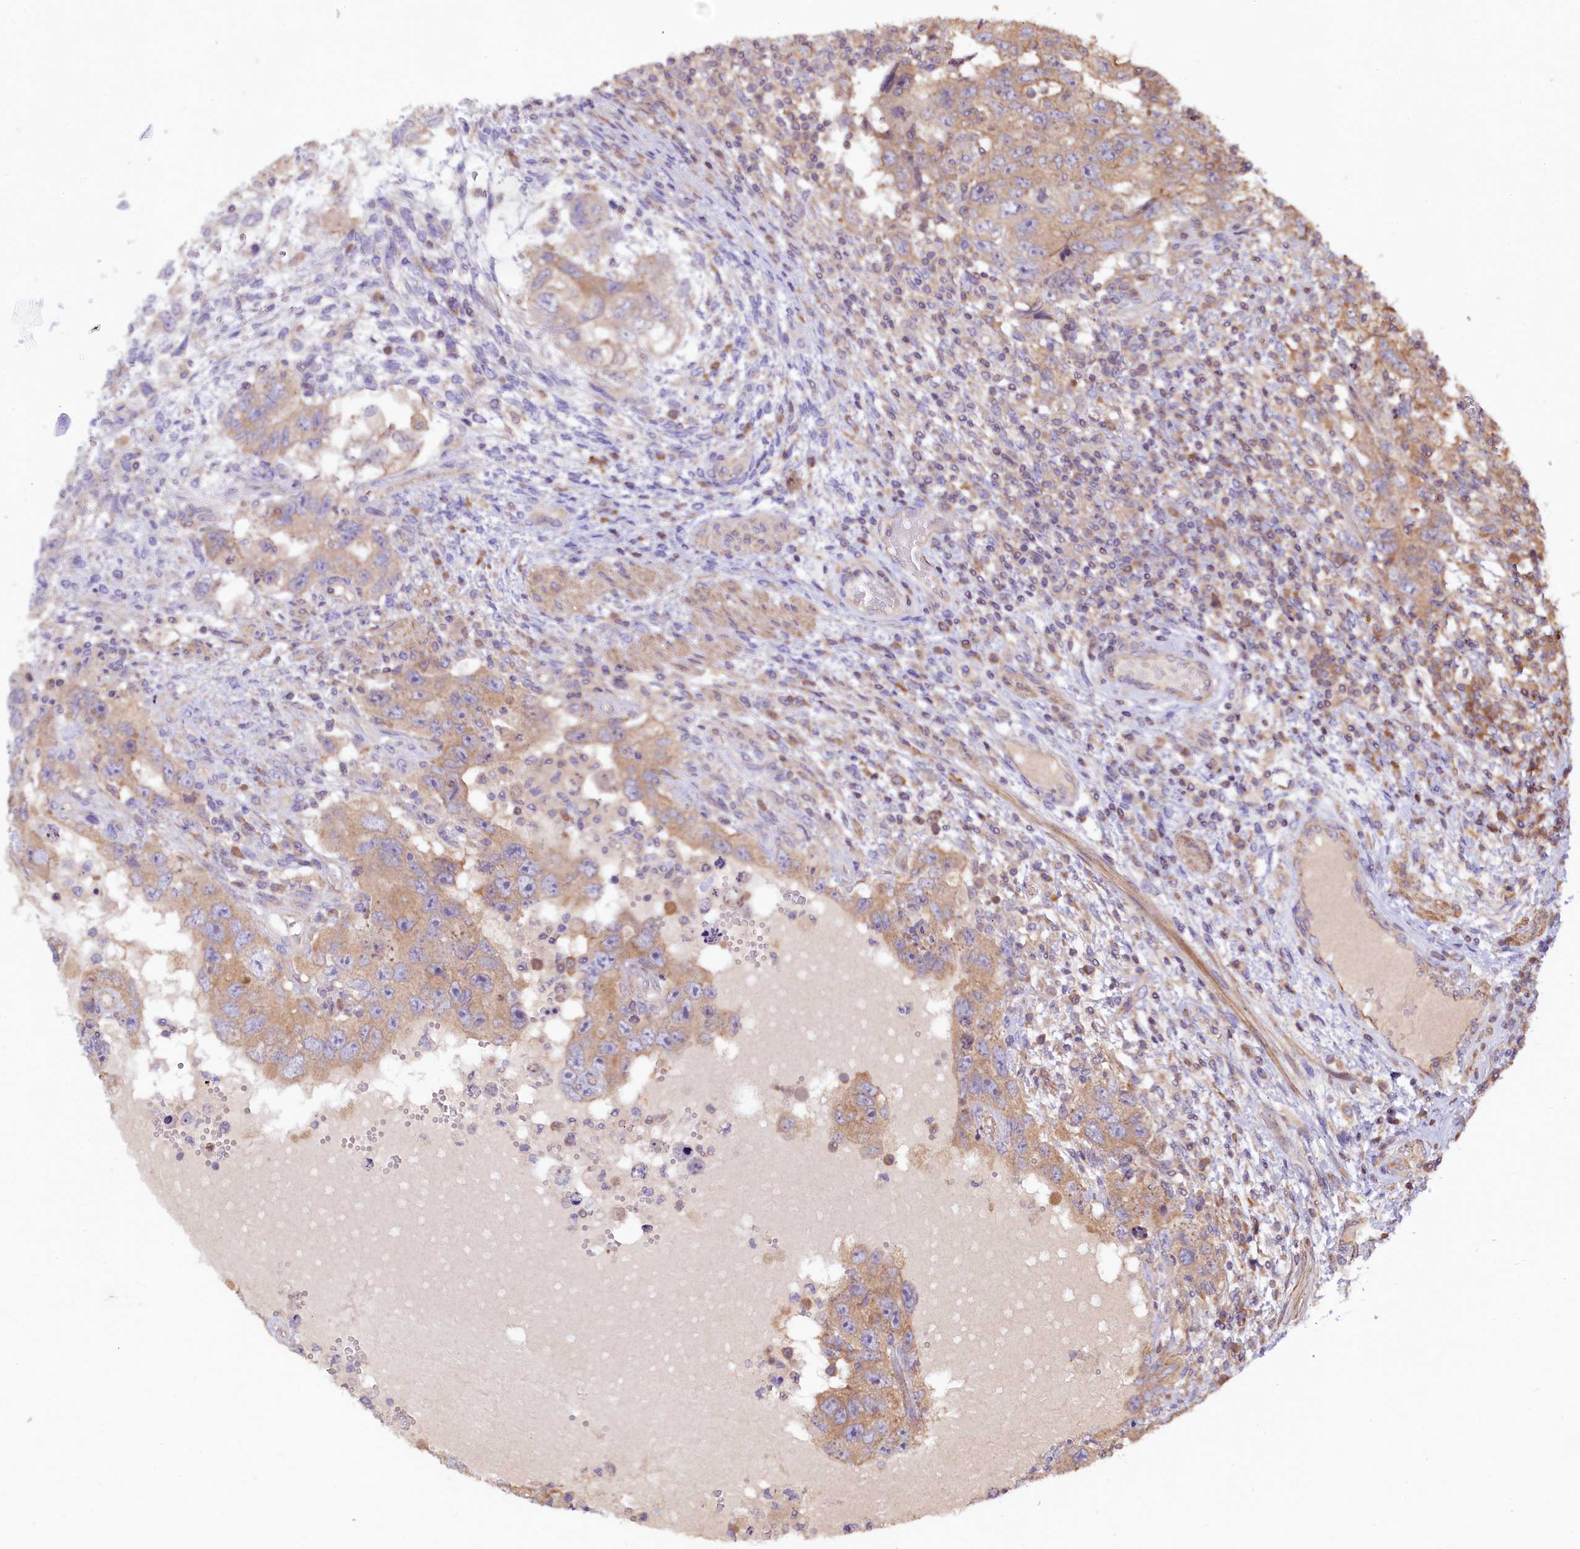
{"staining": {"intensity": "moderate", "quantity": ">75%", "location": "cytoplasmic/membranous"}, "tissue": "testis cancer", "cell_type": "Tumor cells", "image_type": "cancer", "snomed": [{"axis": "morphology", "description": "Carcinoma, Embryonal, NOS"}, {"axis": "topography", "description": "Testis"}], "caption": "A brown stain labels moderate cytoplasmic/membranous expression of a protein in human testis cancer tumor cells.", "gene": "KLHDC4", "patient": {"sex": "male", "age": 26}}